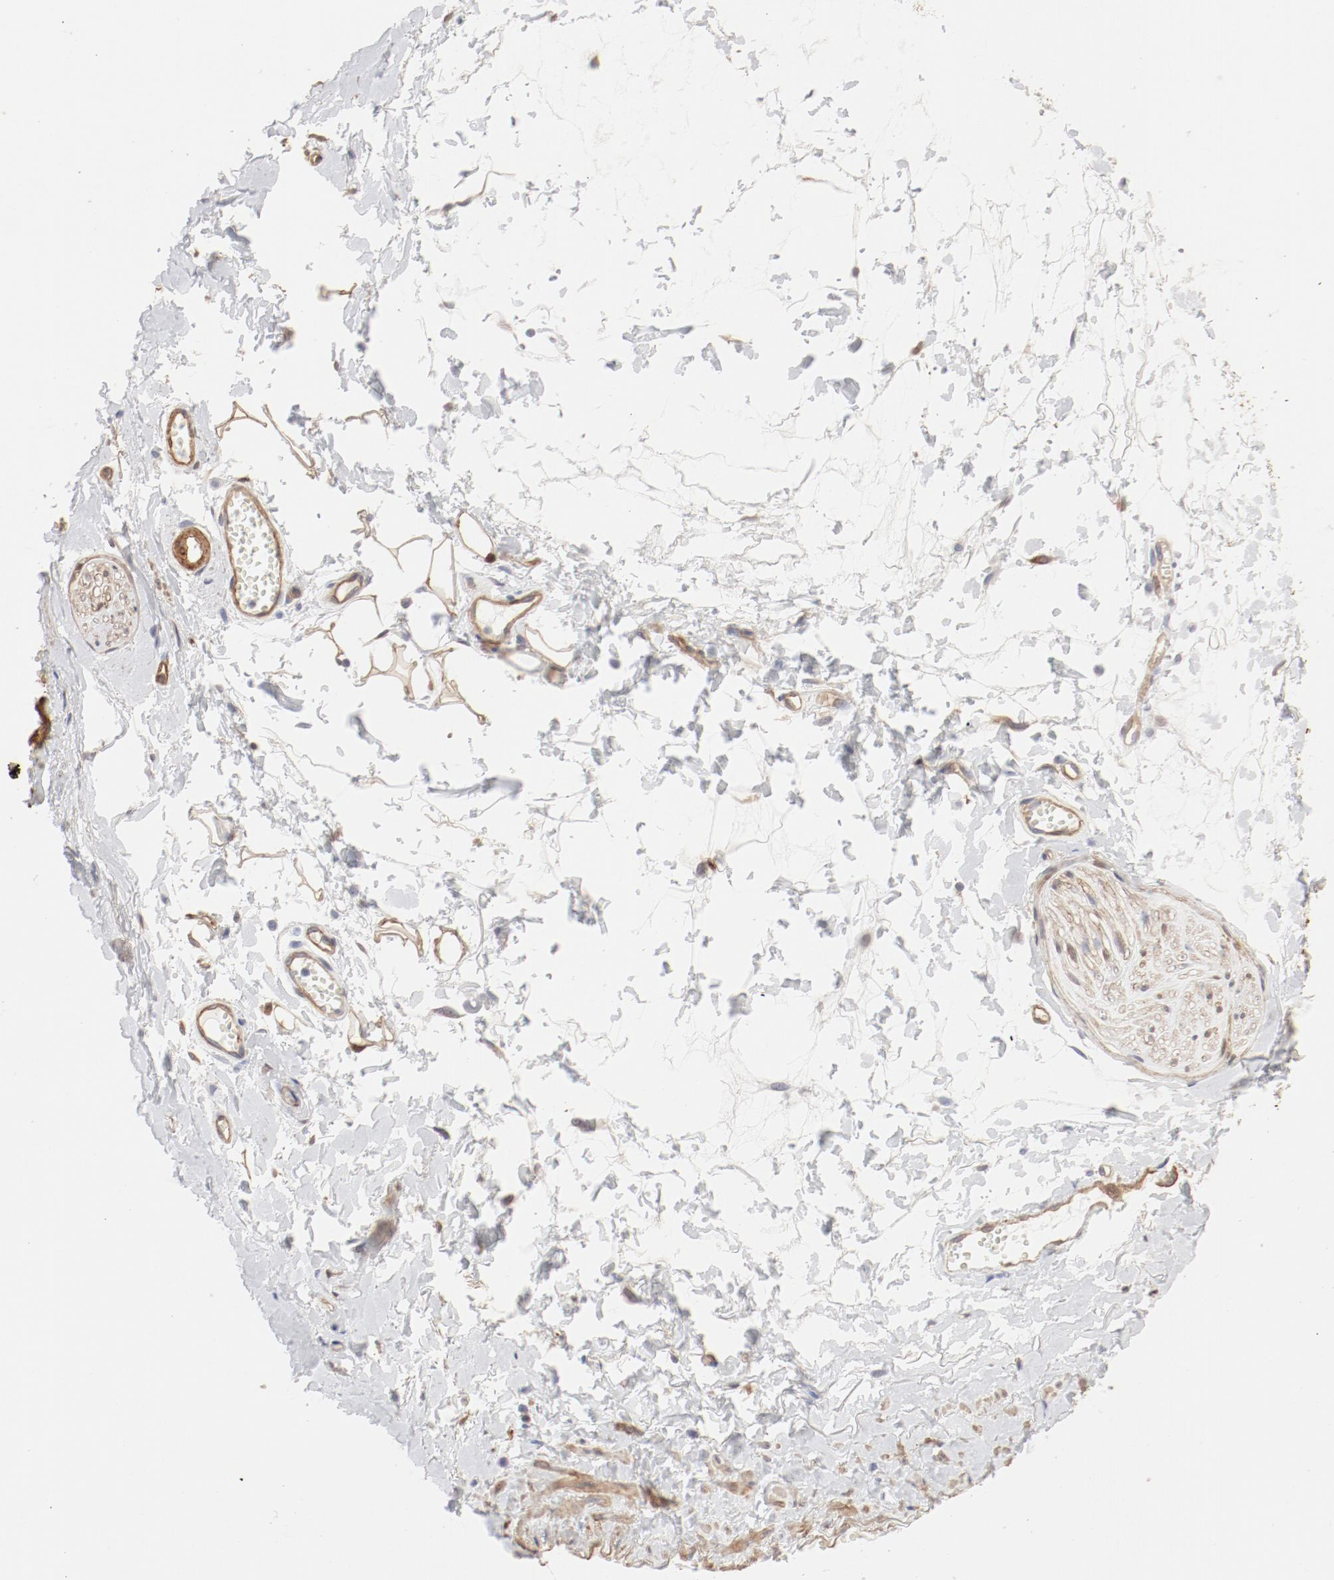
{"staining": {"intensity": "weak", "quantity": ">75%", "location": "cytoplasmic/membranous"}, "tissue": "adipose tissue", "cell_type": "Adipocytes", "image_type": "normal", "snomed": [{"axis": "morphology", "description": "Normal tissue, NOS"}, {"axis": "morphology", "description": "Inflammation, NOS"}, {"axis": "topography", "description": "Salivary gland"}, {"axis": "topography", "description": "Peripheral nerve tissue"}], "caption": "The immunohistochemical stain shows weak cytoplasmic/membranous positivity in adipocytes of benign adipose tissue.", "gene": "MAGED4B", "patient": {"sex": "female", "age": 75}}